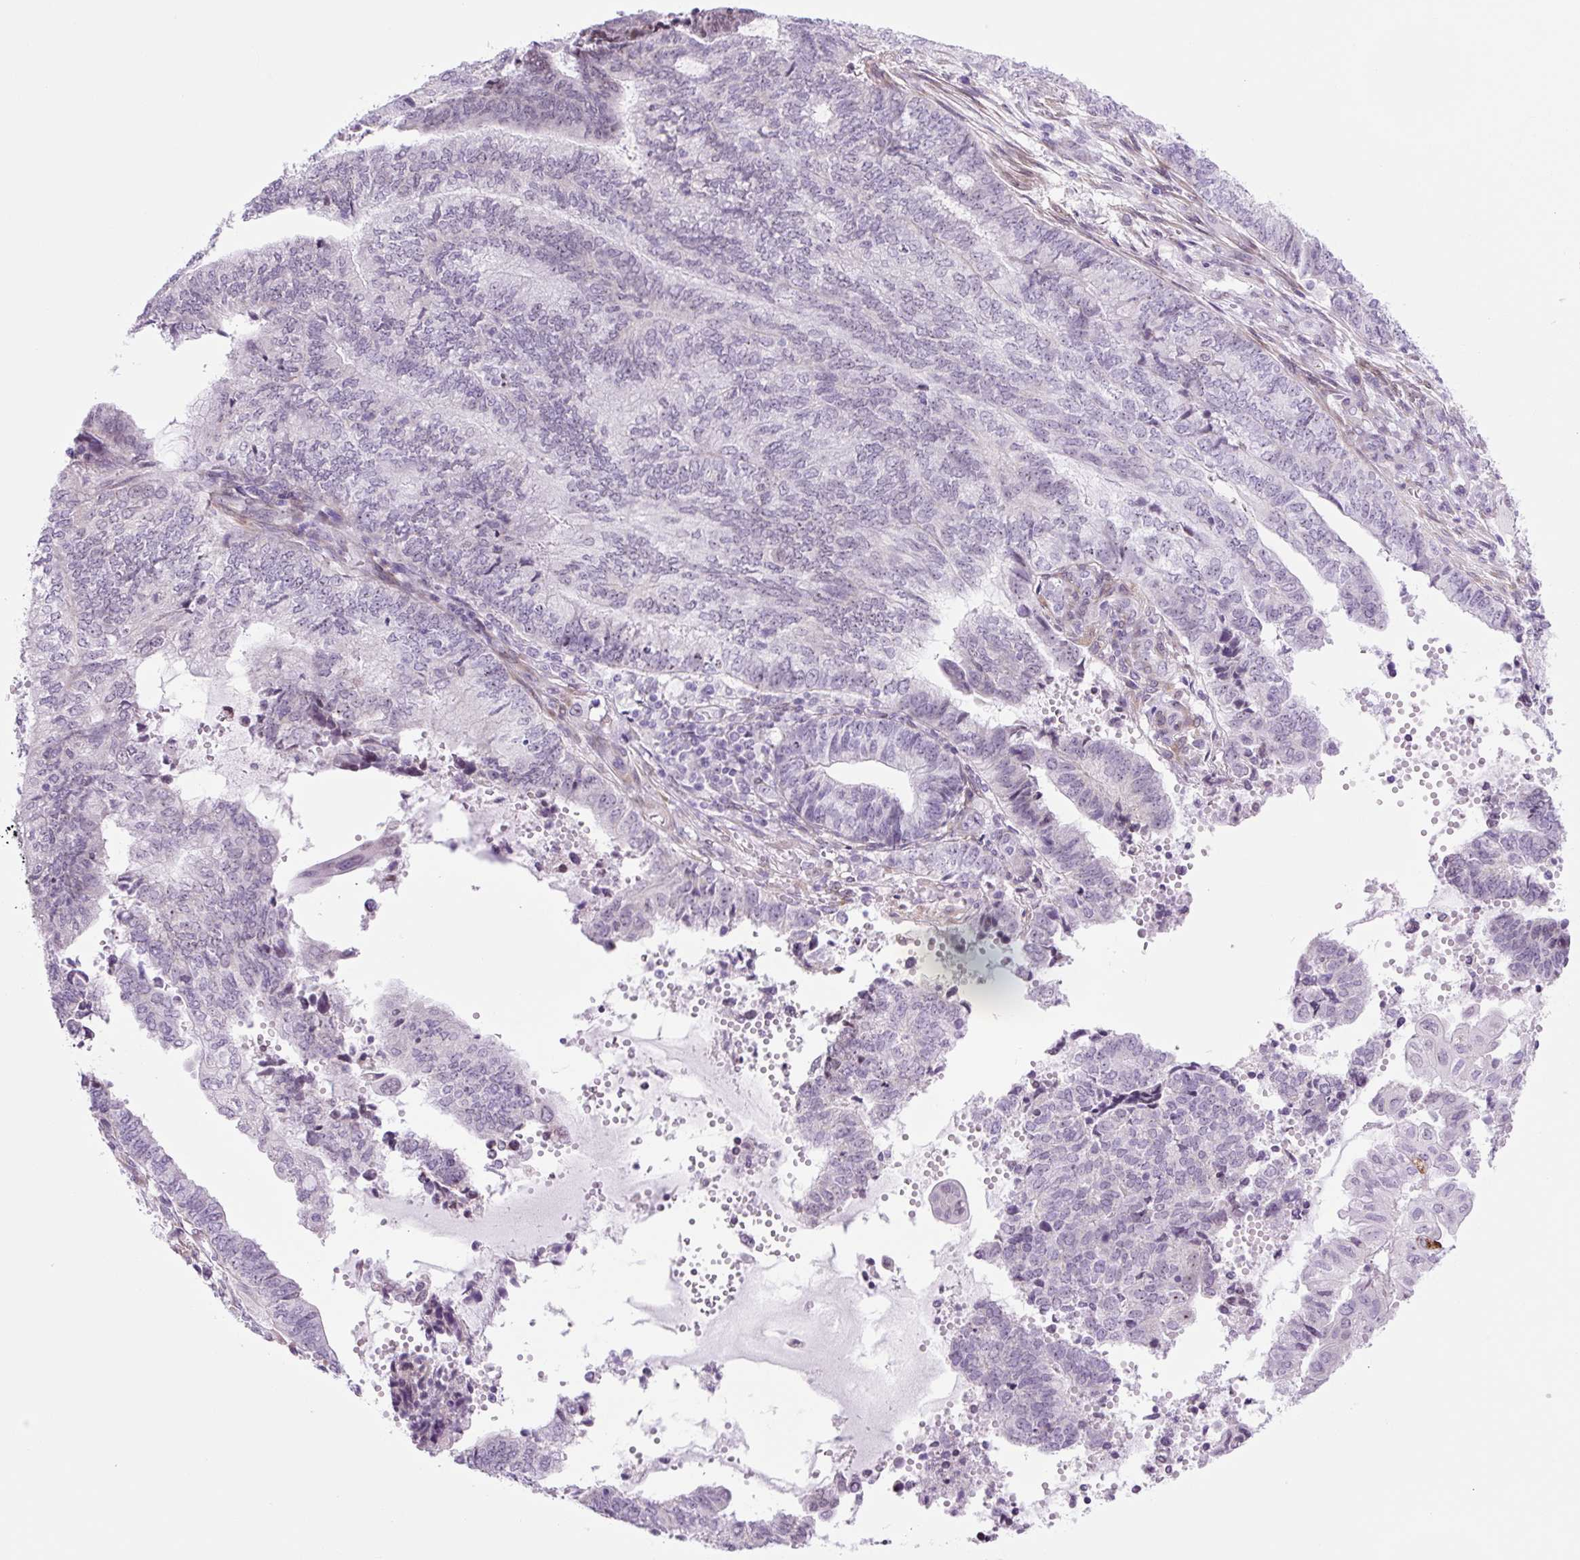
{"staining": {"intensity": "negative", "quantity": "none", "location": "none"}, "tissue": "endometrial cancer", "cell_type": "Tumor cells", "image_type": "cancer", "snomed": [{"axis": "morphology", "description": "Adenocarcinoma, NOS"}, {"axis": "topography", "description": "Uterus"}, {"axis": "topography", "description": "Endometrium"}], "caption": "DAB immunohistochemical staining of human endometrial adenocarcinoma displays no significant positivity in tumor cells. Nuclei are stained in blue.", "gene": "RRS1", "patient": {"sex": "female", "age": 70}}